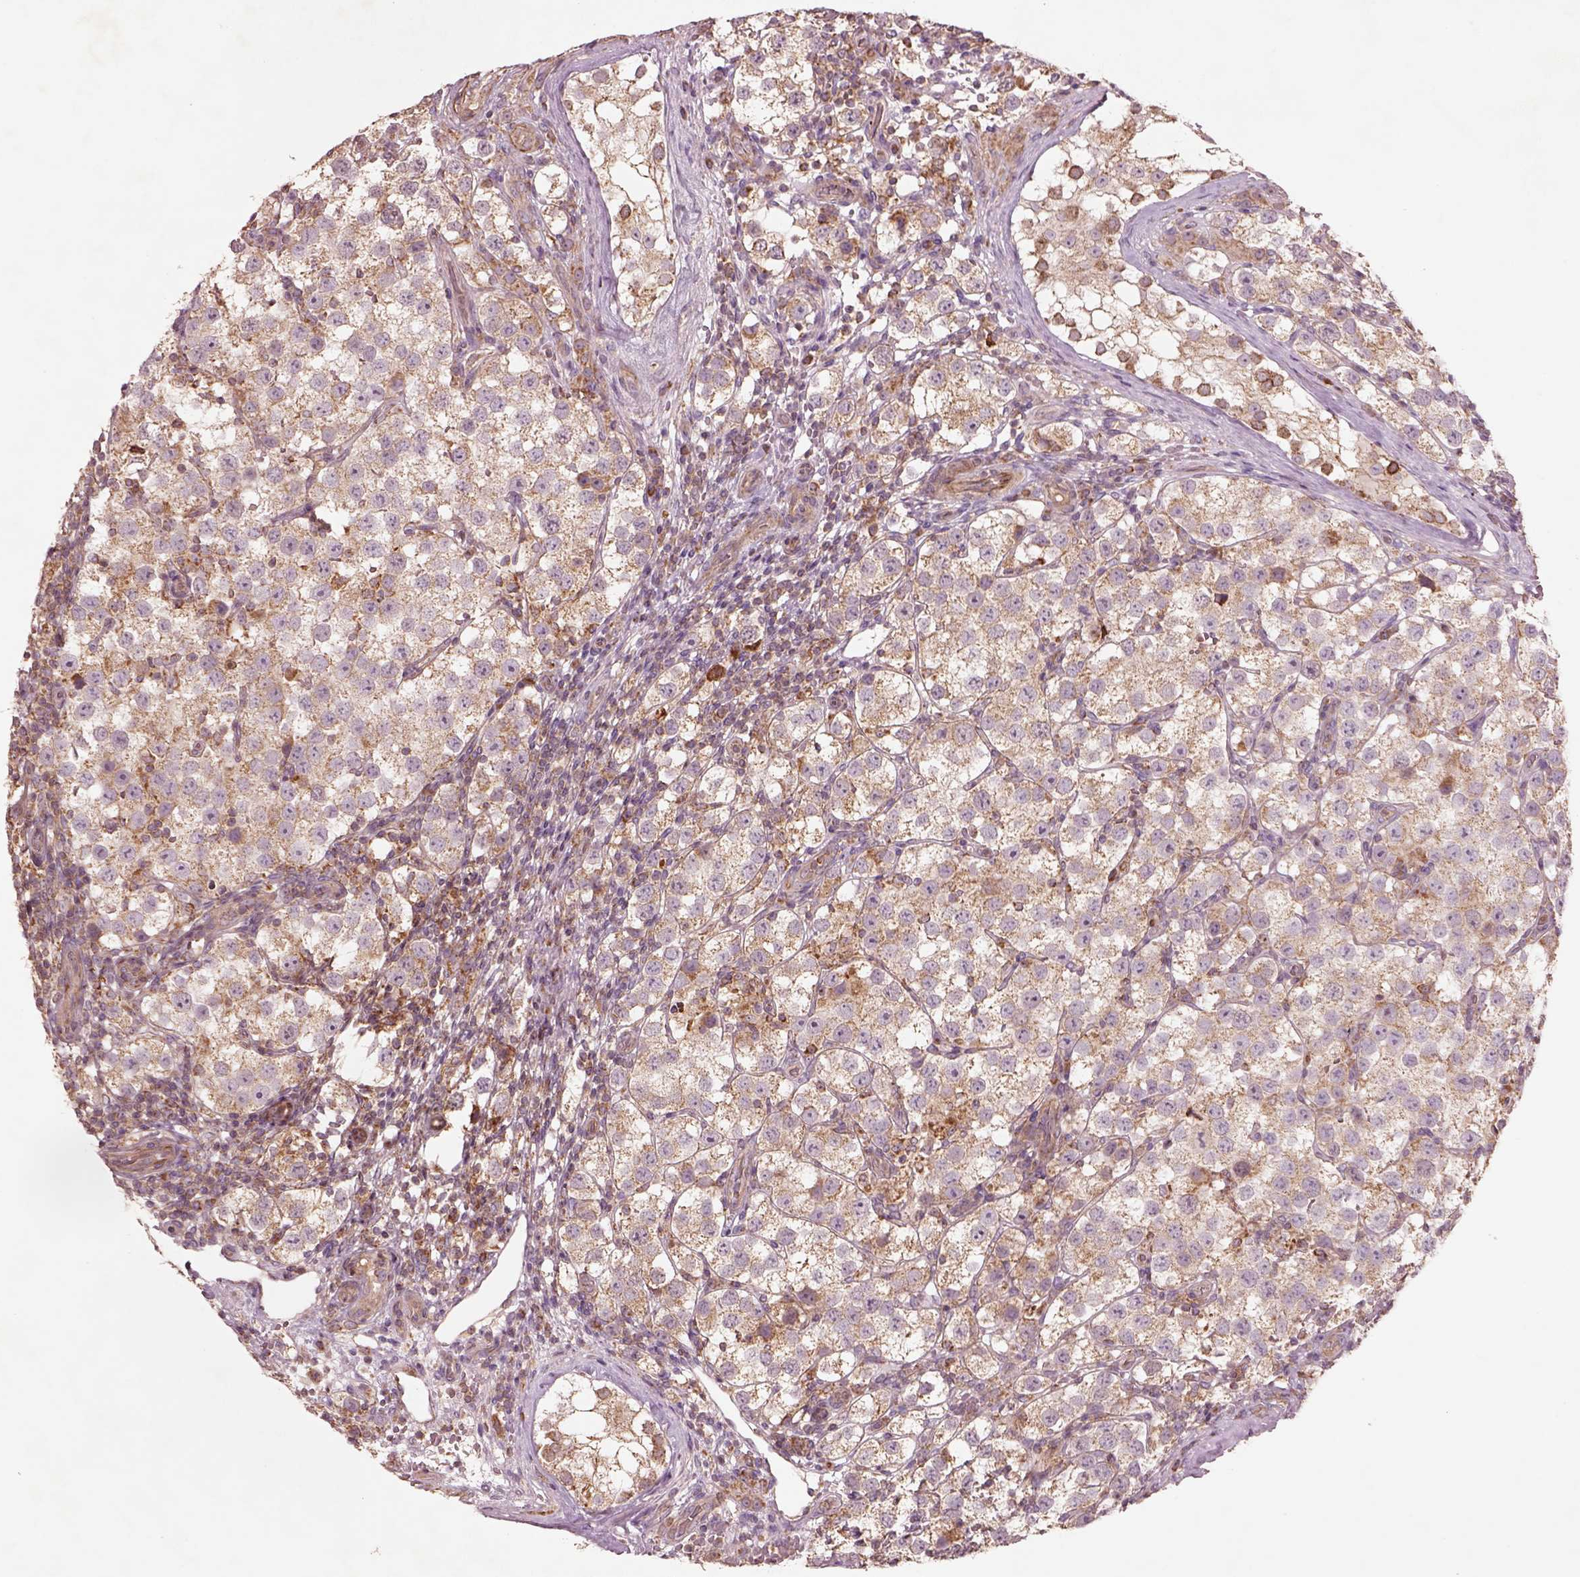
{"staining": {"intensity": "weak", "quantity": "25%-75%", "location": "cytoplasmic/membranous"}, "tissue": "testis cancer", "cell_type": "Tumor cells", "image_type": "cancer", "snomed": [{"axis": "morphology", "description": "Seminoma, NOS"}, {"axis": "topography", "description": "Testis"}], "caption": "Seminoma (testis) tissue exhibits weak cytoplasmic/membranous staining in about 25%-75% of tumor cells", "gene": "SLC25A5", "patient": {"sex": "male", "age": 37}}